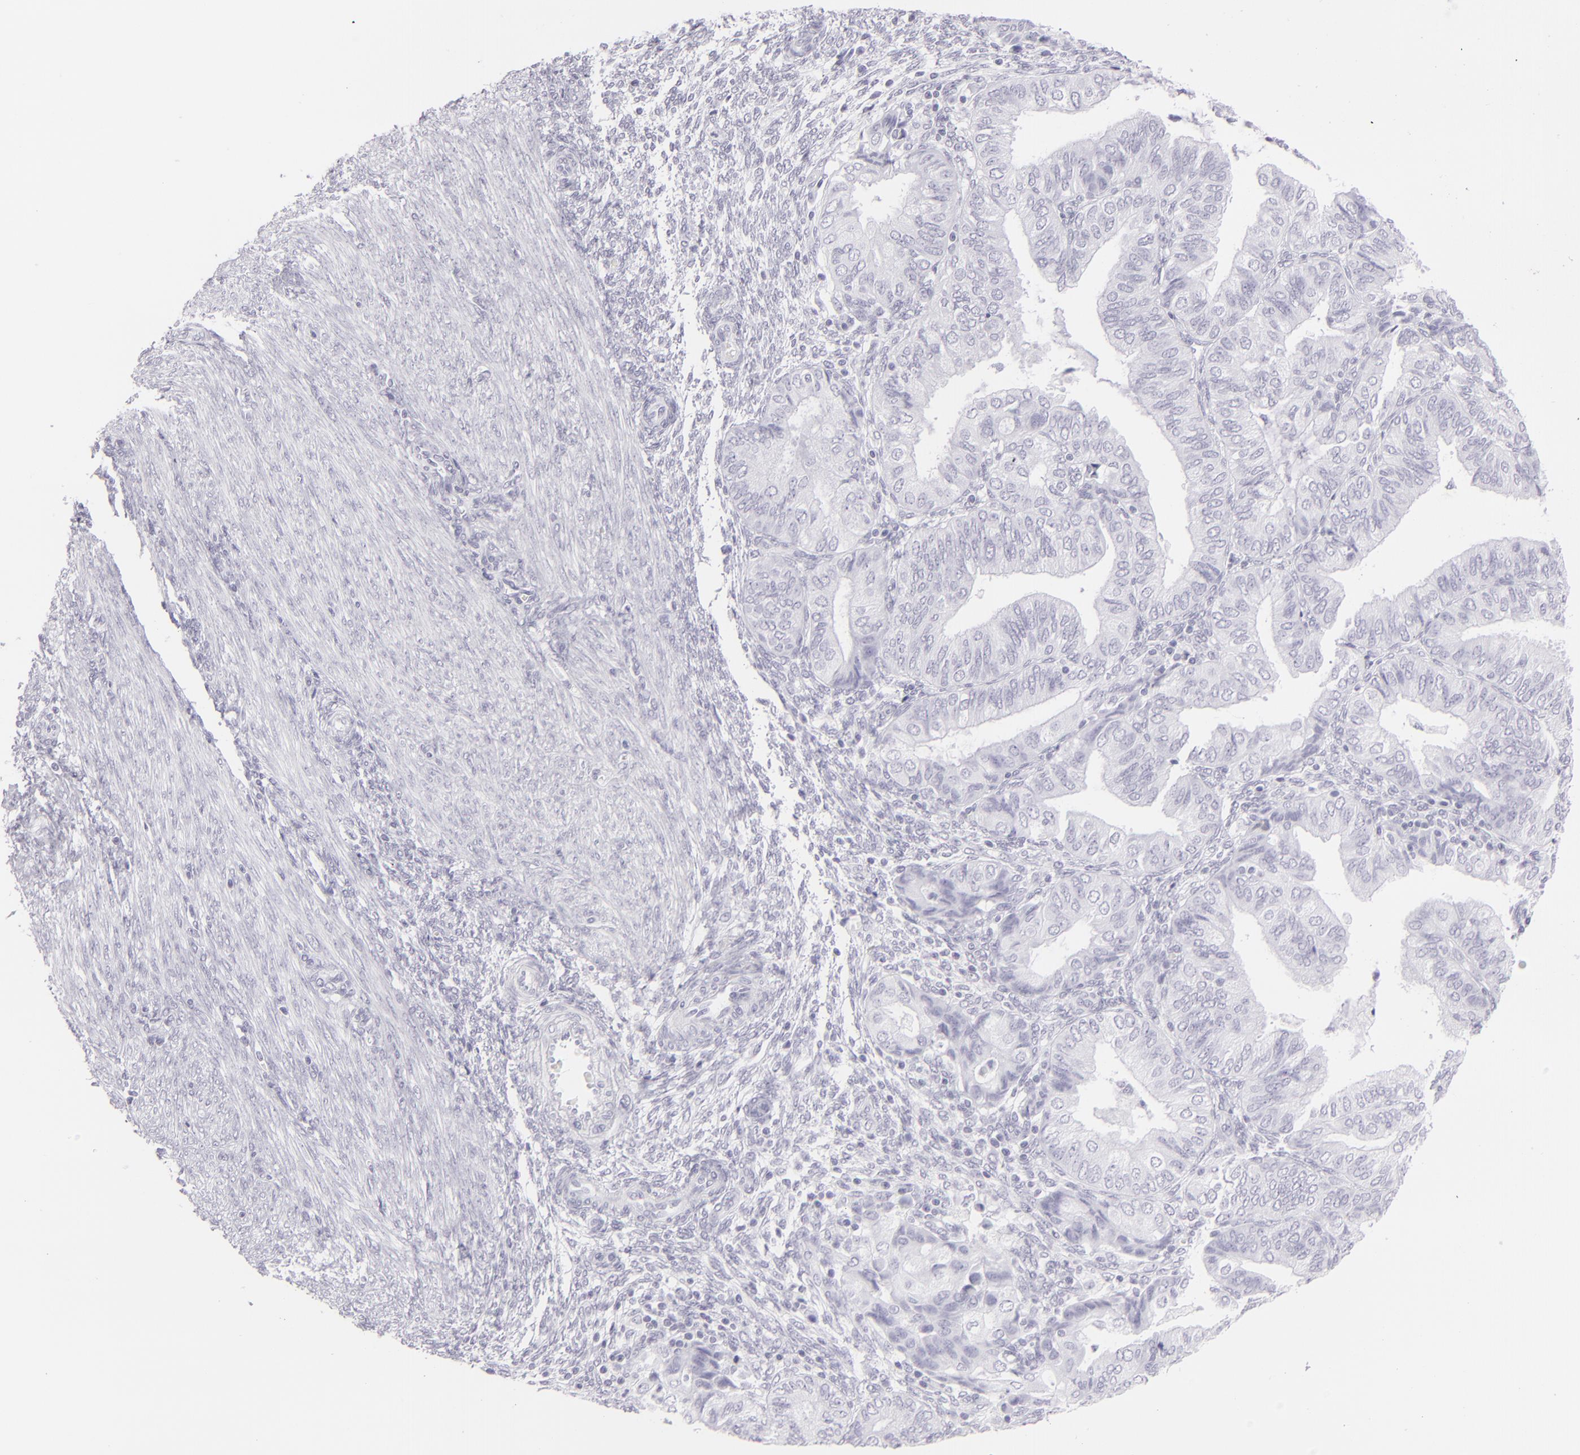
{"staining": {"intensity": "negative", "quantity": "none", "location": "none"}, "tissue": "endometrial cancer", "cell_type": "Tumor cells", "image_type": "cancer", "snomed": [{"axis": "morphology", "description": "Adenocarcinoma, NOS"}, {"axis": "topography", "description": "Endometrium"}], "caption": "Micrograph shows no significant protein positivity in tumor cells of adenocarcinoma (endometrial).", "gene": "FLG", "patient": {"sex": "female", "age": 51}}